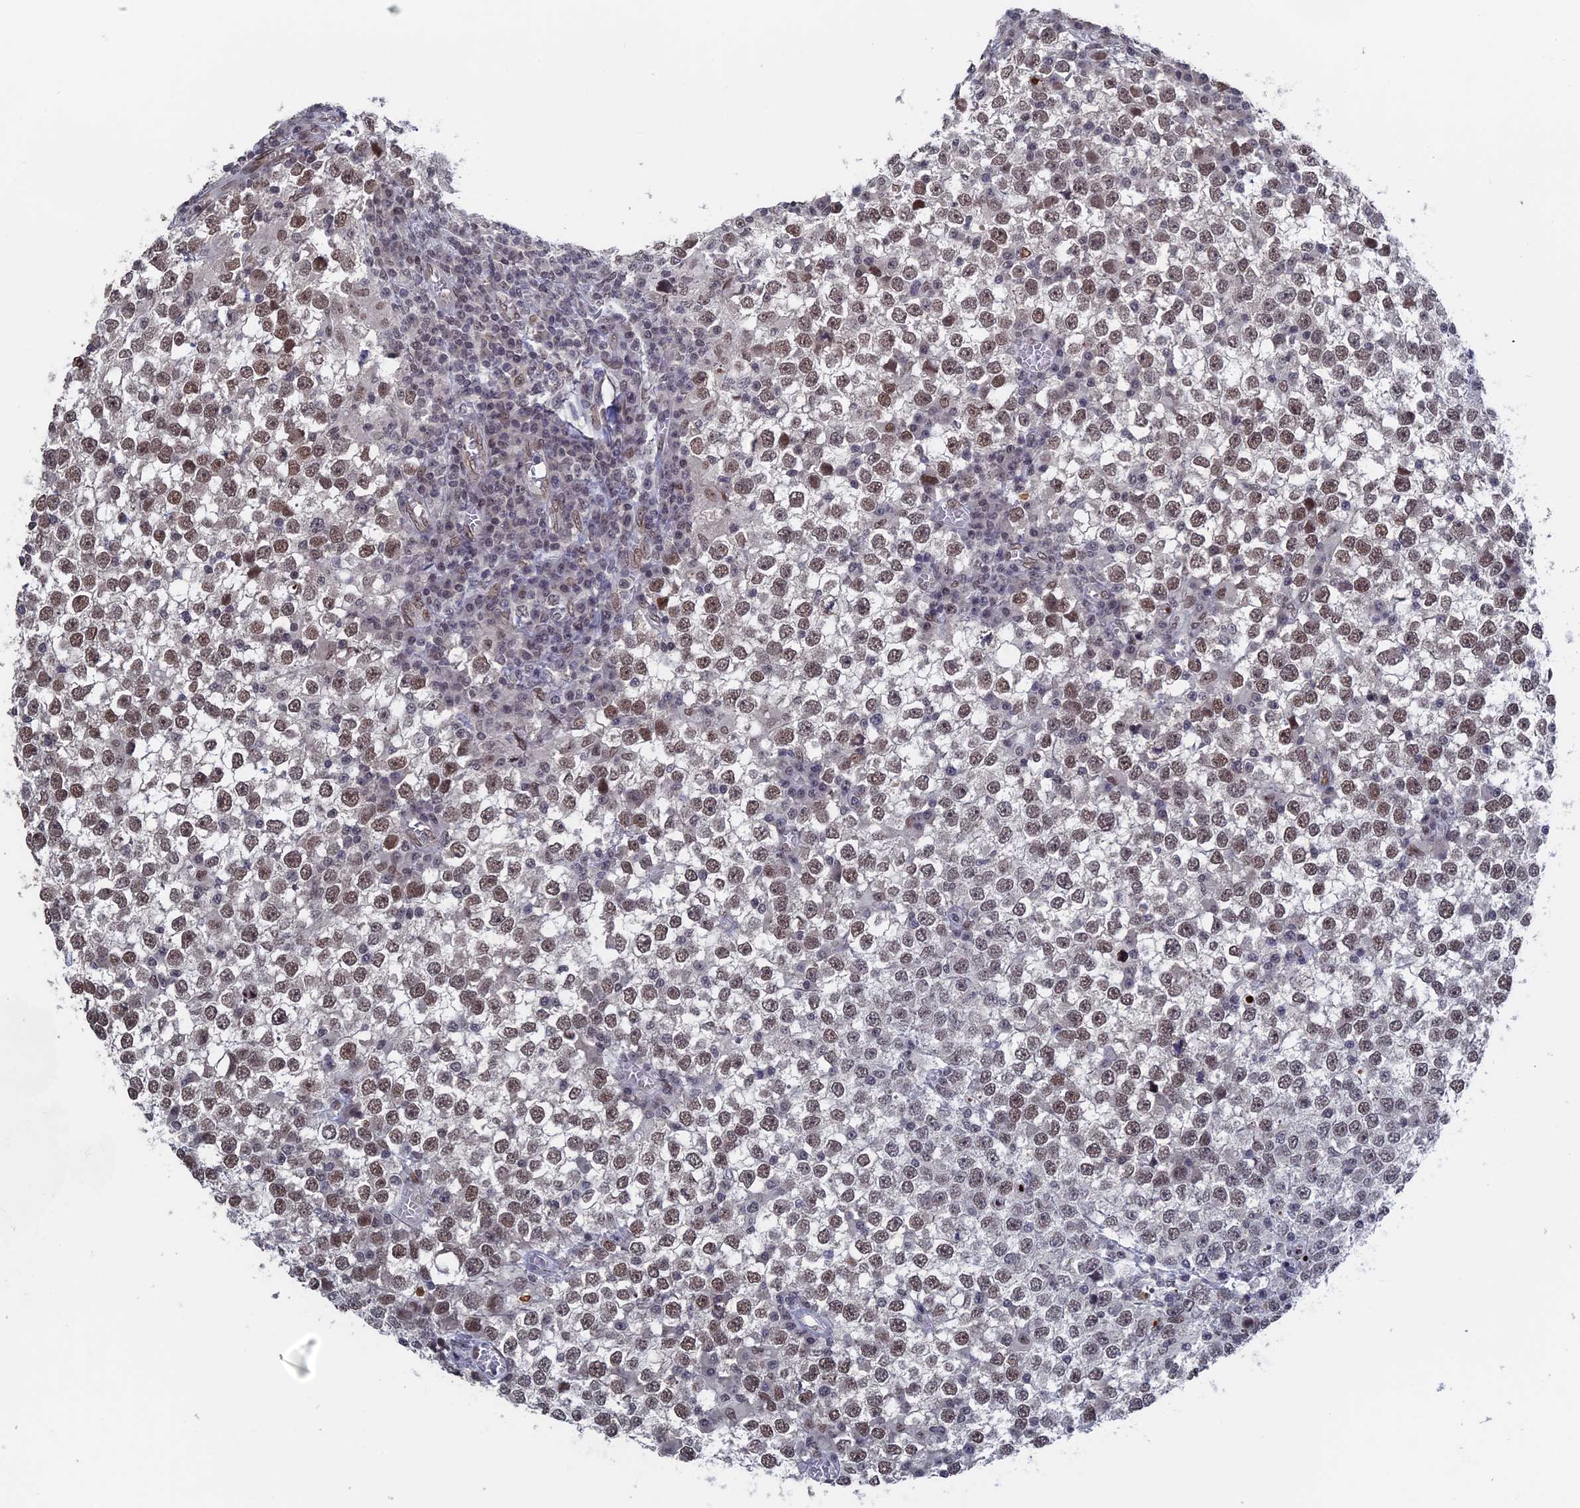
{"staining": {"intensity": "moderate", "quantity": ">75%", "location": "nuclear"}, "tissue": "testis cancer", "cell_type": "Tumor cells", "image_type": "cancer", "snomed": [{"axis": "morphology", "description": "Seminoma, NOS"}, {"axis": "topography", "description": "Testis"}], "caption": "Human testis seminoma stained with a protein marker exhibits moderate staining in tumor cells.", "gene": "NR2C2AP", "patient": {"sex": "male", "age": 65}}